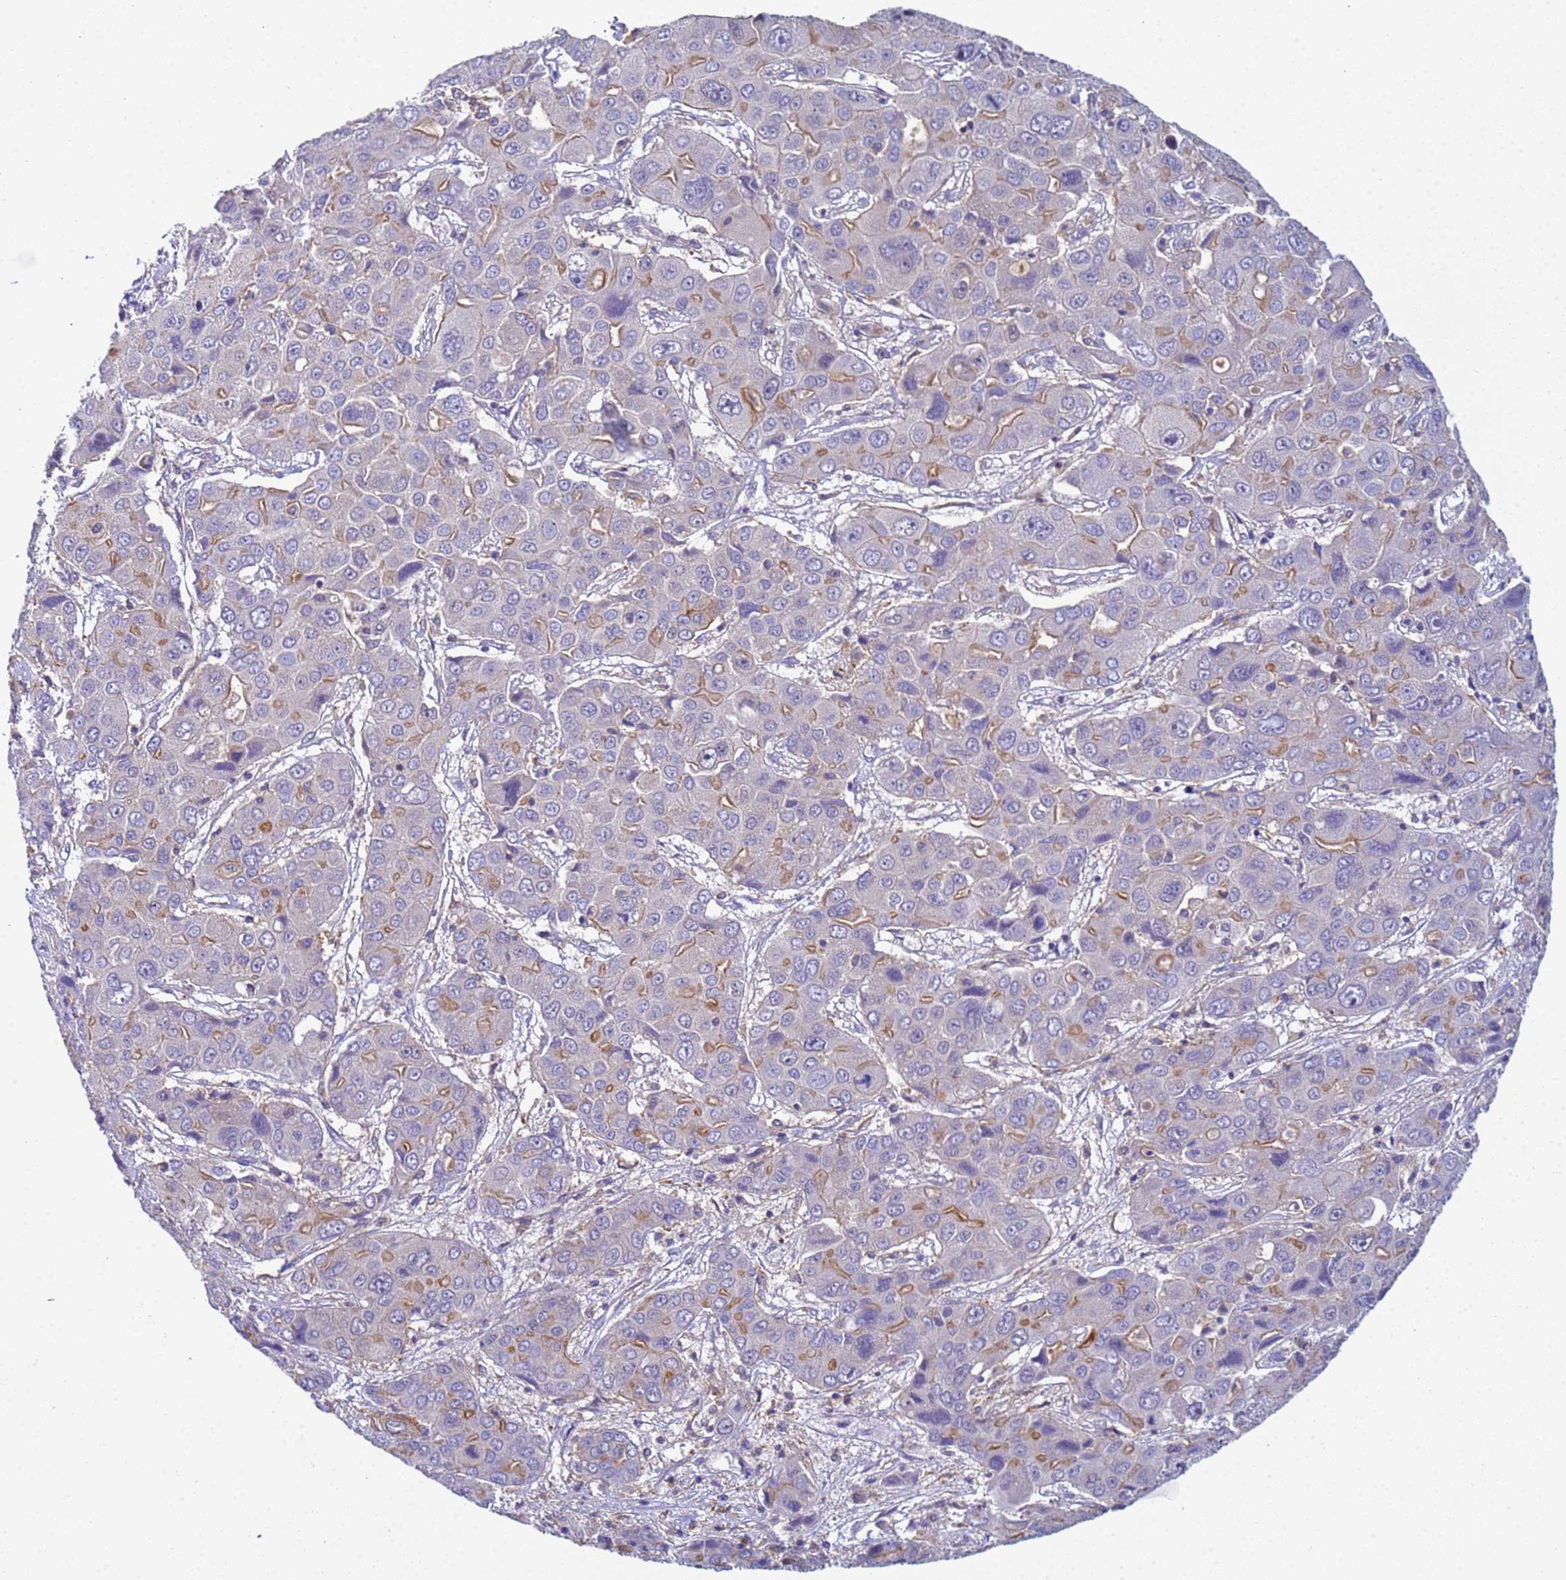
{"staining": {"intensity": "moderate", "quantity": "<25%", "location": "cytoplasmic/membranous"}, "tissue": "liver cancer", "cell_type": "Tumor cells", "image_type": "cancer", "snomed": [{"axis": "morphology", "description": "Cholangiocarcinoma"}, {"axis": "topography", "description": "Liver"}], "caption": "High-power microscopy captured an immunohistochemistry (IHC) micrograph of cholangiocarcinoma (liver), revealing moderate cytoplasmic/membranous expression in approximately <25% of tumor cells.", "gene": "KLHL13", "patient": {"sex": "male", "age": 67}}